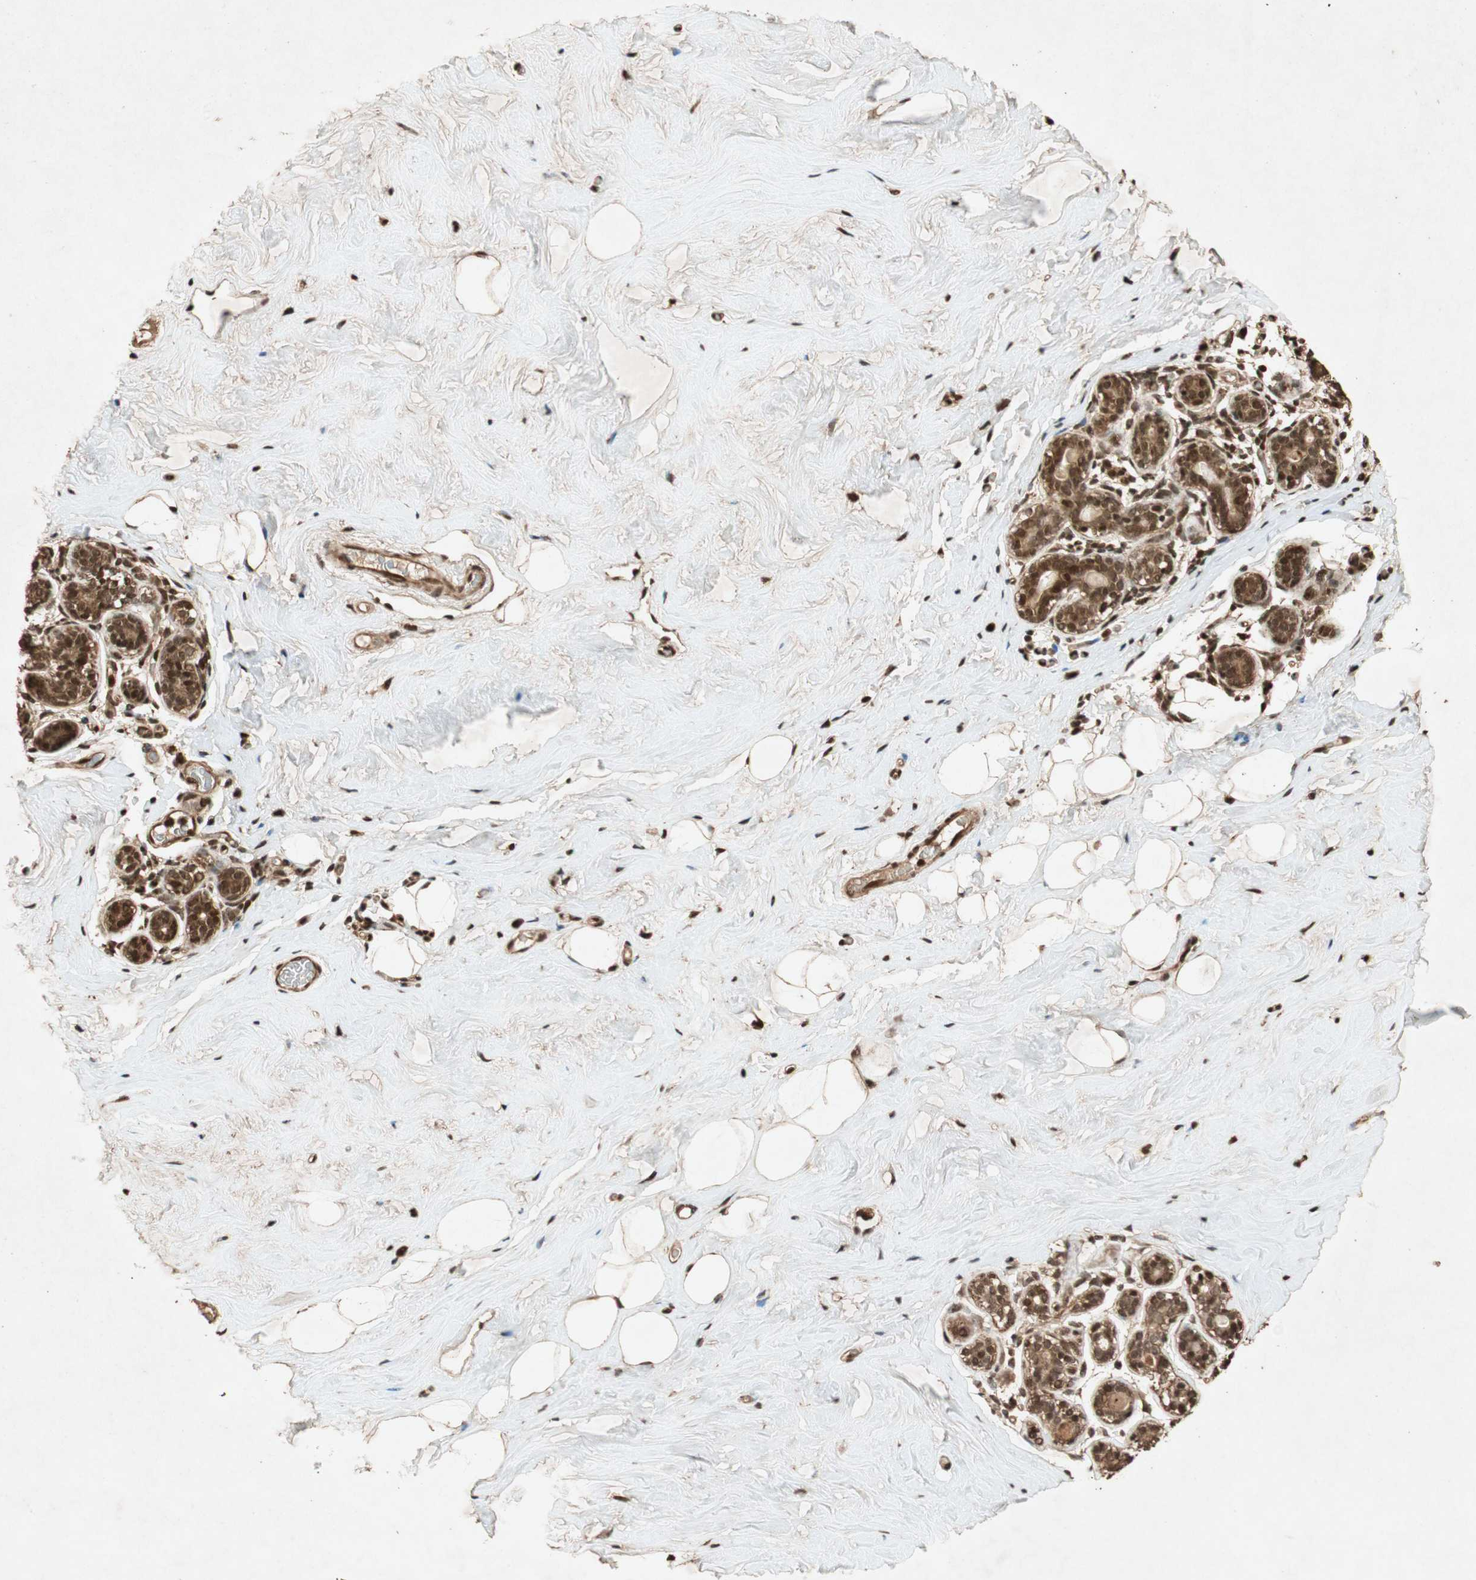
{"staining": {"intensity": "strong", "quantity": ">75%", "location": "nuclear"}, "tissue": "breast", "cell_type": "Adipocytes", "image_type": "normal", "snomed": [{"axis": "morphology", "description": "Normal tissue, NOS"}, {"axis": "topography", "description": "Breast"}], "caption": "Strong nuclear protein staining is seen in about >75% of adipocytes in breast.", "gene": "ALKBH5", "patient": {"sex": "female", "age": 75}}